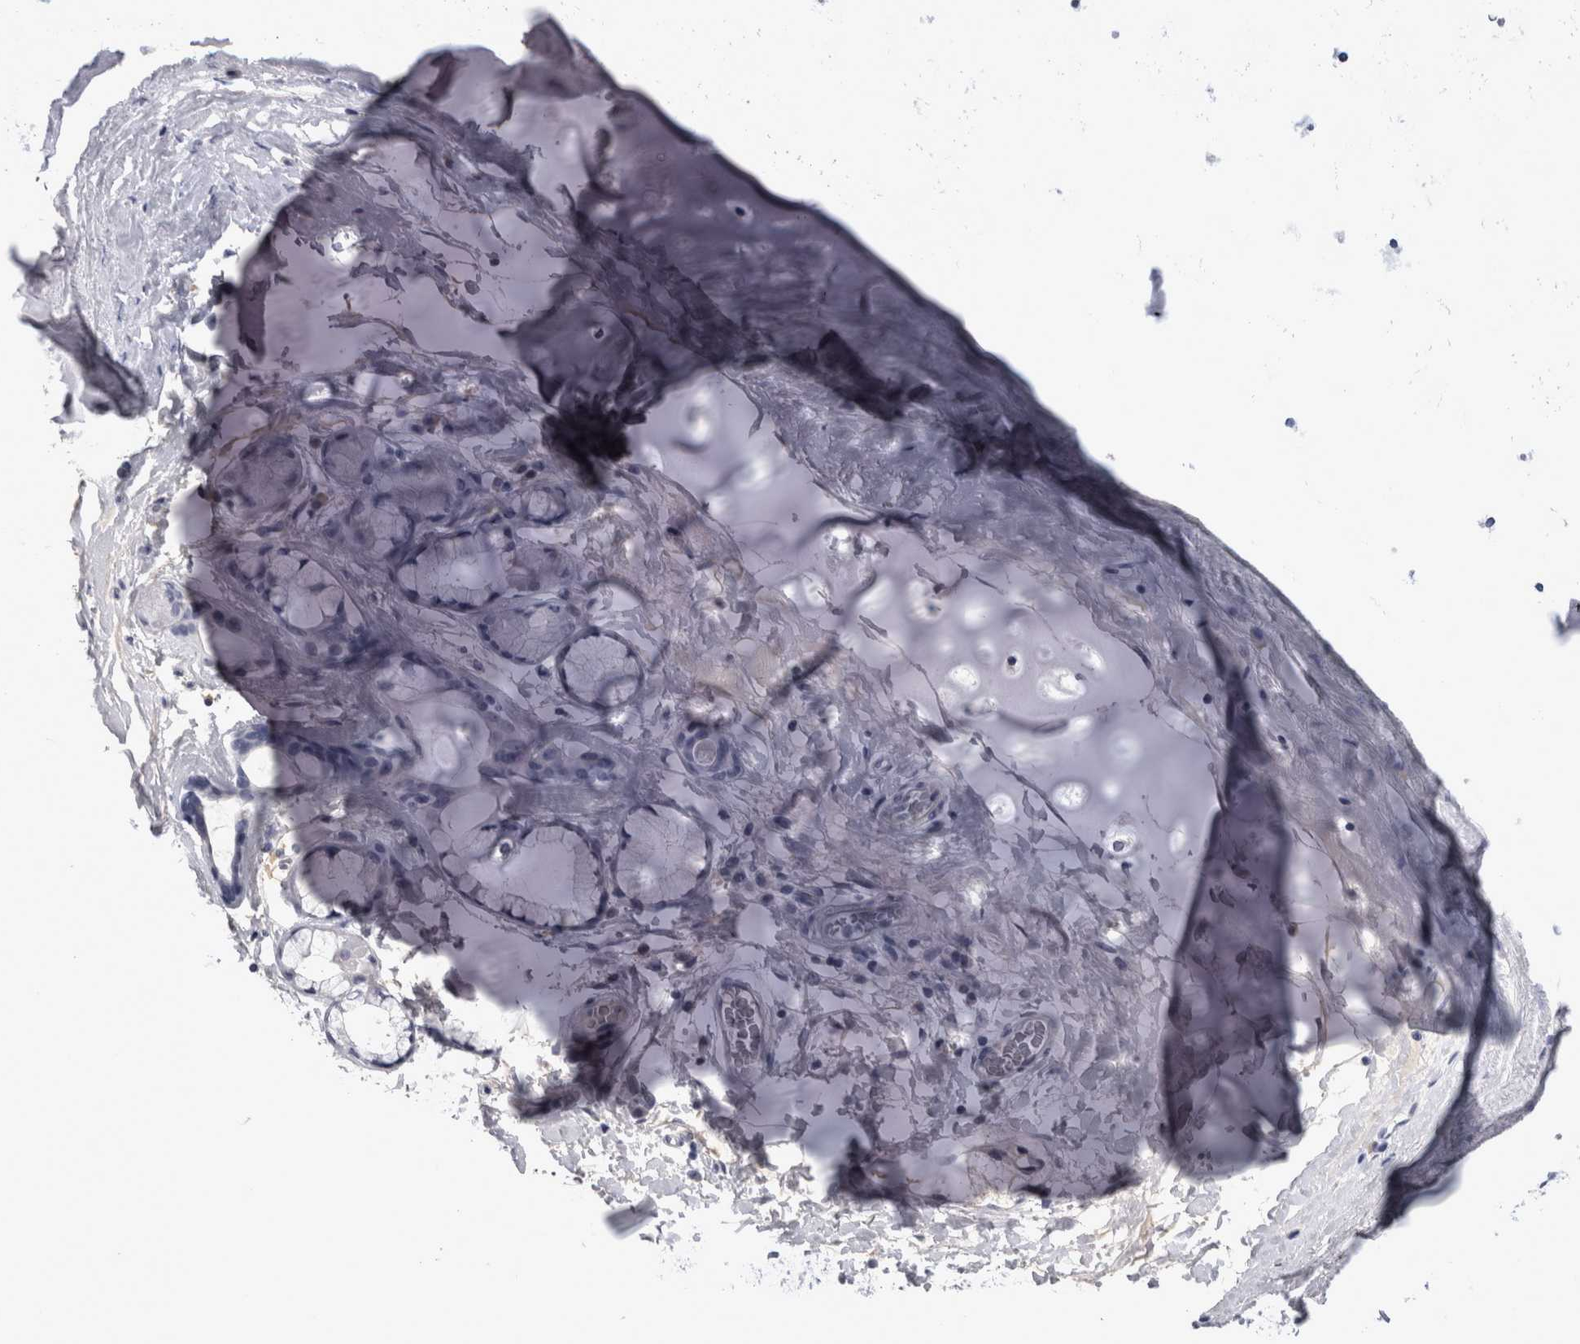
{"staining": {"intensity": "negative", "quantity": "none", "location": "none"}, "tissue": "adipose tissue", "cell_type": "Adipocytes", "image_type": "normal", "snomed": [{"axis": "morphology", "description": "Normal tissue, NOS"}, {"axis": "topography", "description": "Cartilage tissue"}], "caption": "Photomicrograph shows no significant protein expression in adipocytes of unremarkable adipose tissue. (IHC, brightfield microscopy, high magnification).", "gene": "PAX5", "patient": {"sex": "female", "age": 63}}